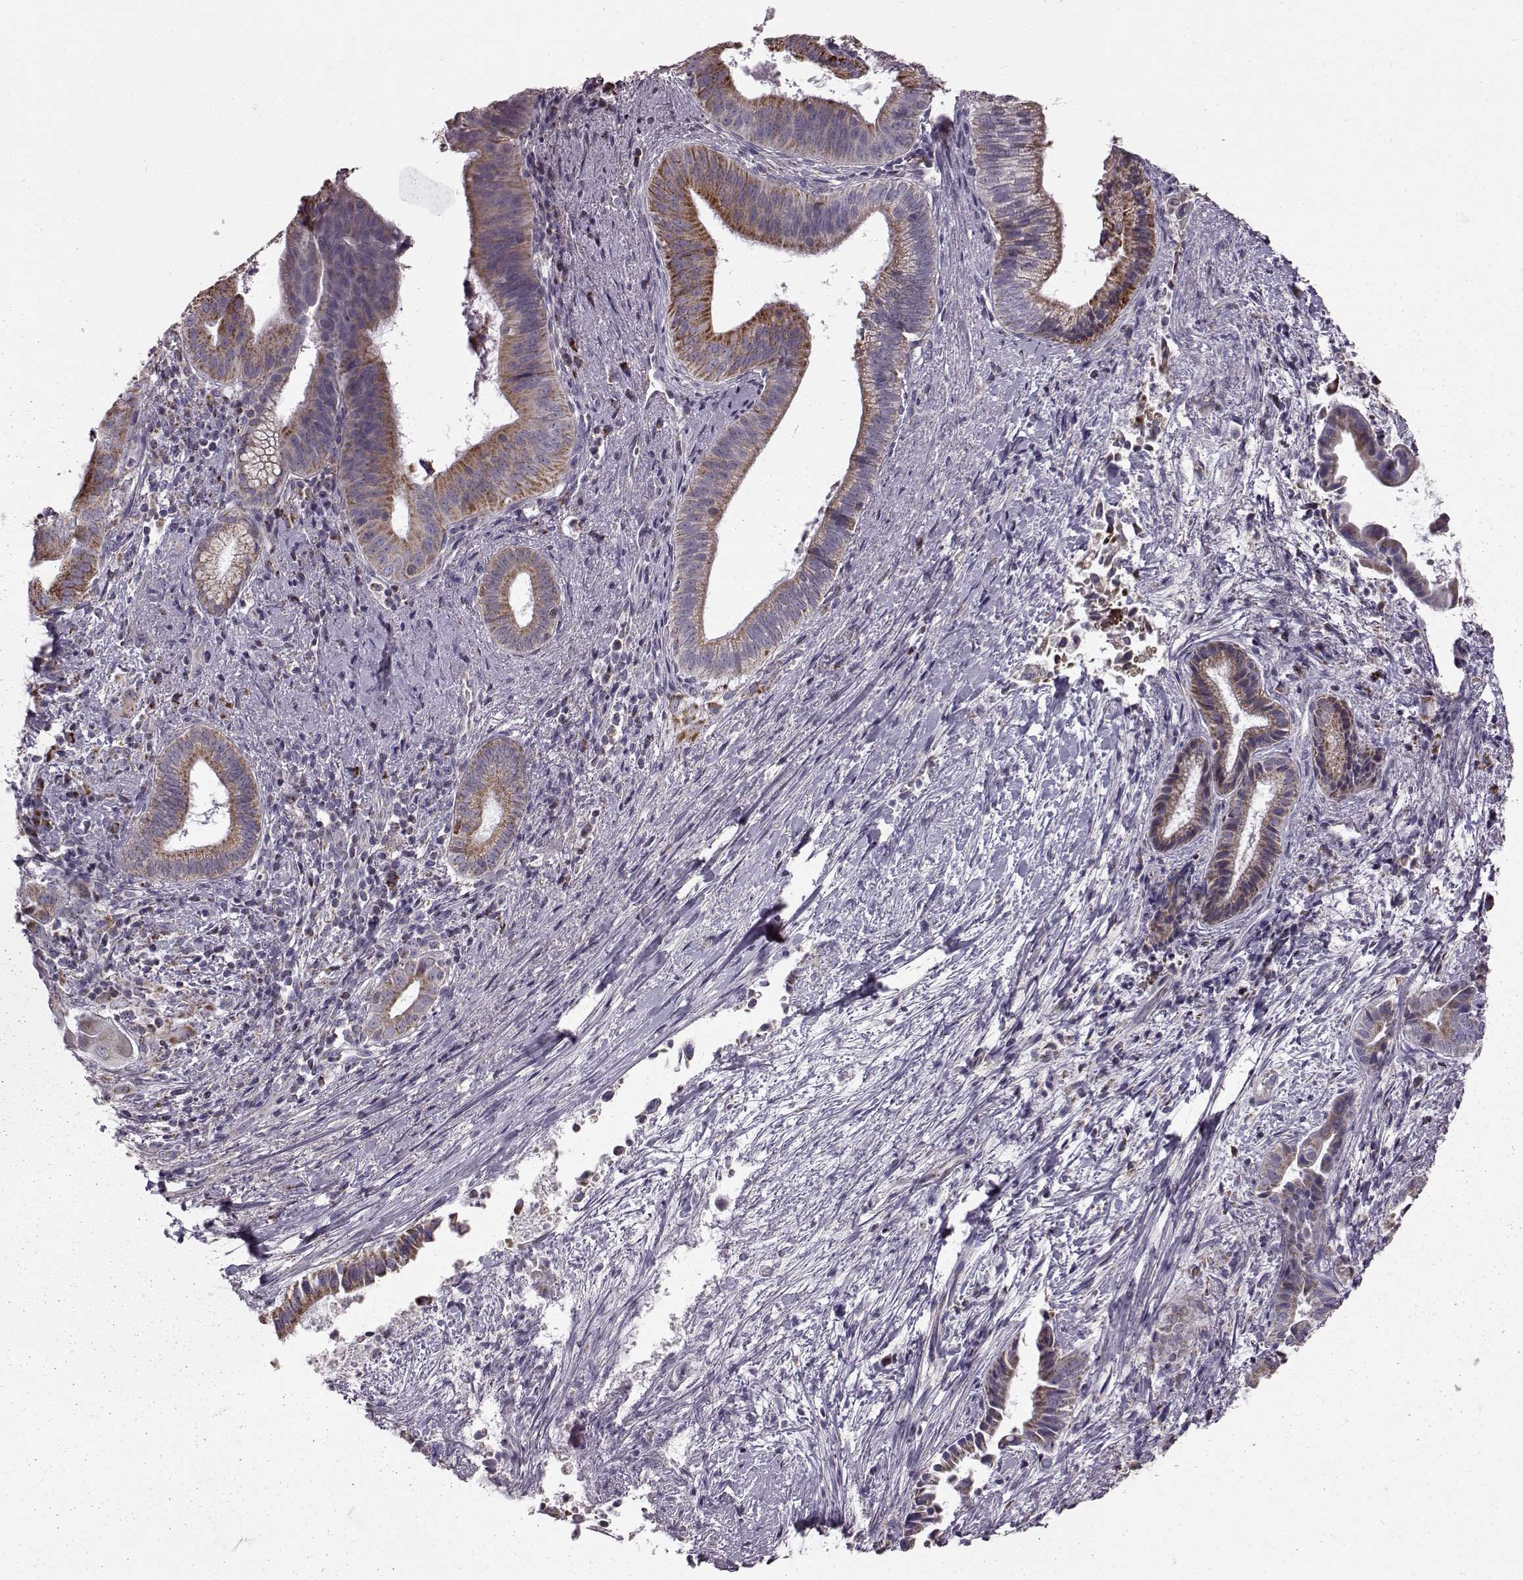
{"staining": {"intensity": "moderate", "quantity": ">75%", "location": "cytoplasmic/membranous"}, "tissue": "pancreatic cancer", "cell_type": "Tumor cells", "image_type": "cancer", "snomed": [{"axis": "morphology", "description": "Adenocarcinoma, NOS"}, {"axis": "topography", "description": "Pancreas"}], "caption": "Adenocarcinoma (pancreatic) was stained to show a protein in brown. There is medium levels of moderate cytoplasmic/membranous expression in approximately >75% of tumor cells.", "gene": "FAM8A1", "patient": {"sex": "male", "age": 61}}